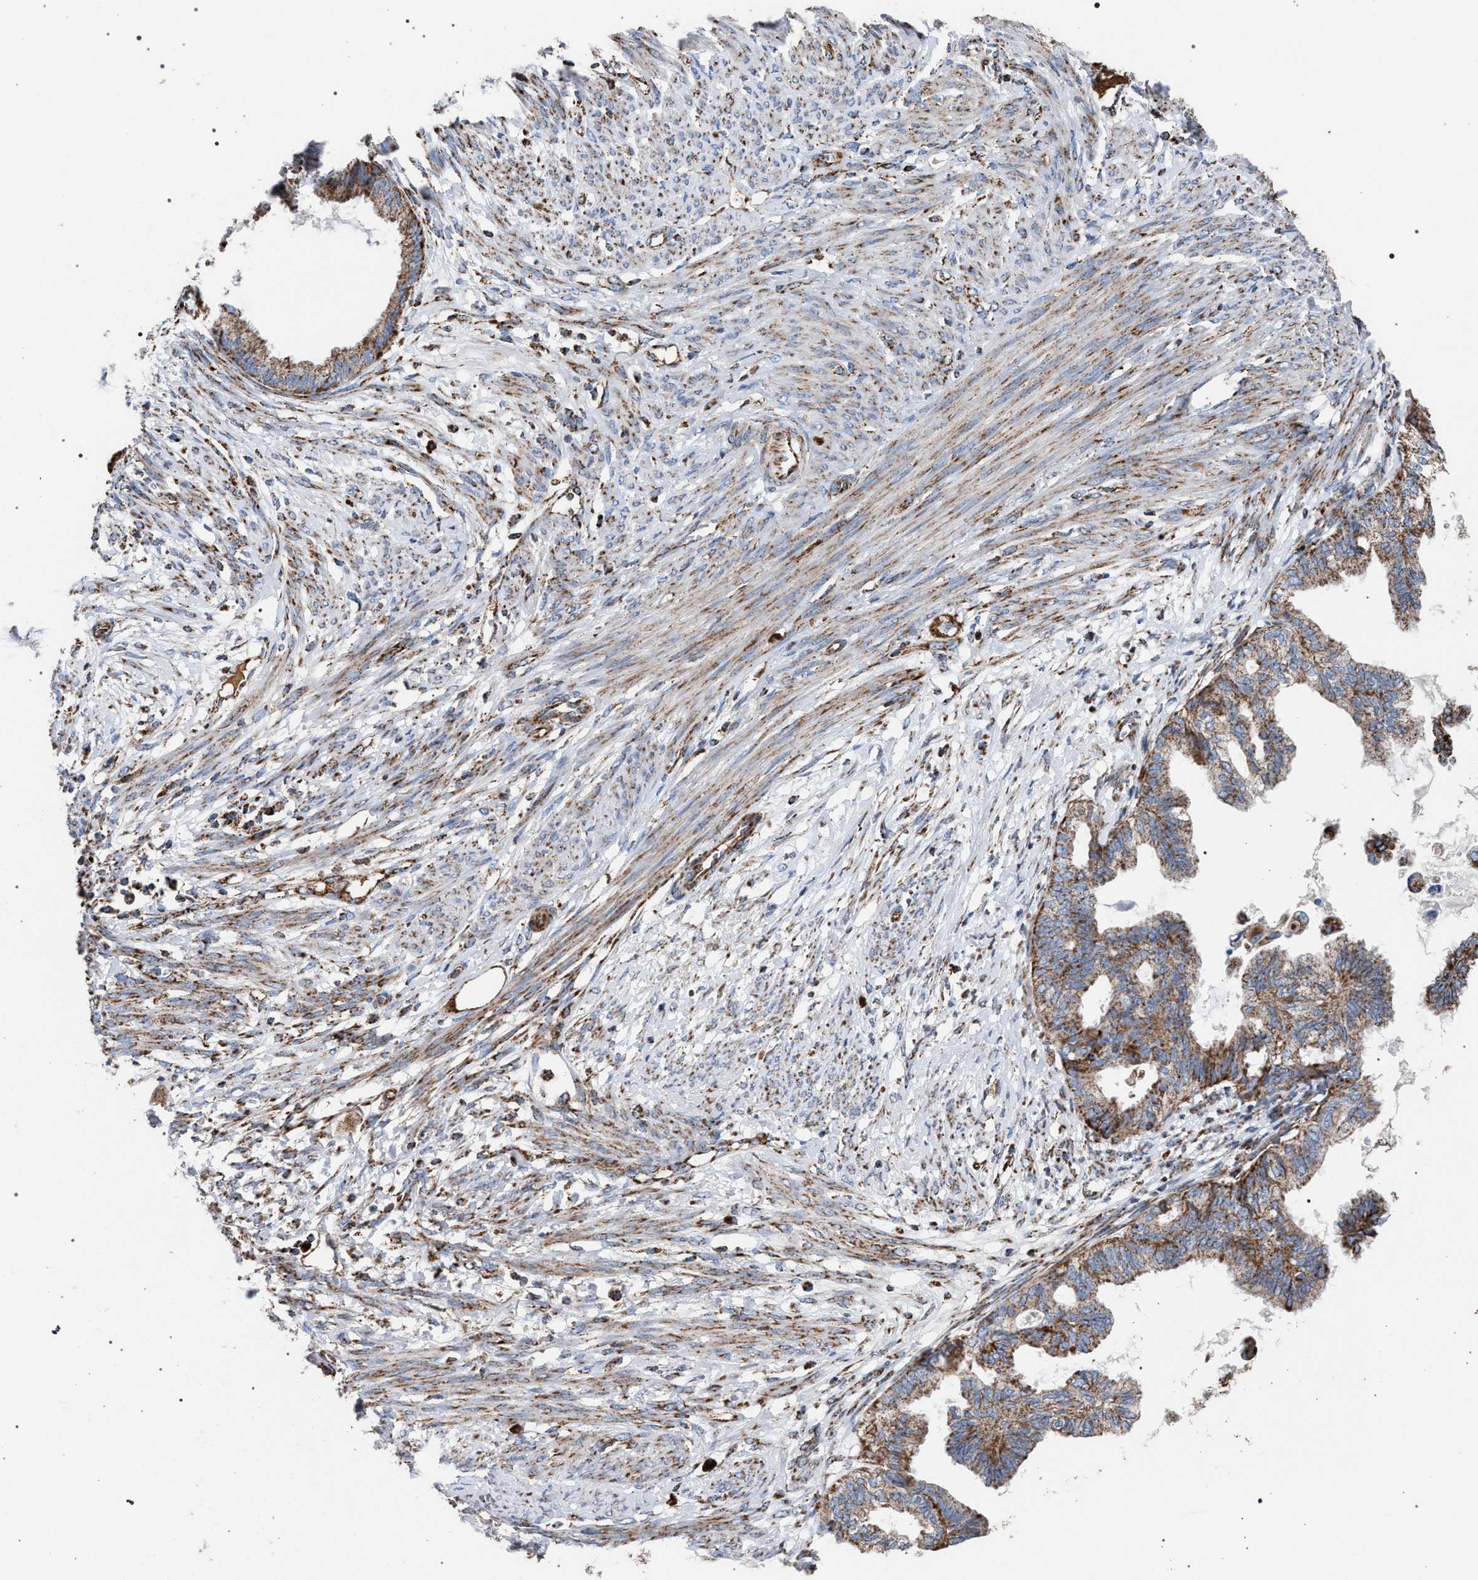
{"staining": {"intensity": "moderate", "quantity": "25%-75%", "location": "cytoplasmic/membranous"}, "tissue": "cervical cancer", "cell_type": "Tumor cells", "image_type": "cancer", "snomed": [{"axis": "morphology", "description": "Normal tissue, NOS"}, {"axis": "morphology", "description": "Adenocarcinoma, NOS"}, {"axis": "topography", "description": "Cervix"}, {"axis": "topography", "description": "Endometrium"}], "caption": "This histopathology image demonstrates cervical cancer stained with IHC to label a protein in brown. The cytoplasmic/membranous of tumor cells show moderate positivity for the protein. Nuclei are counter-stained blue.", "gene": "VPS13A", "patient": {"sex": "female", "age": 86}}